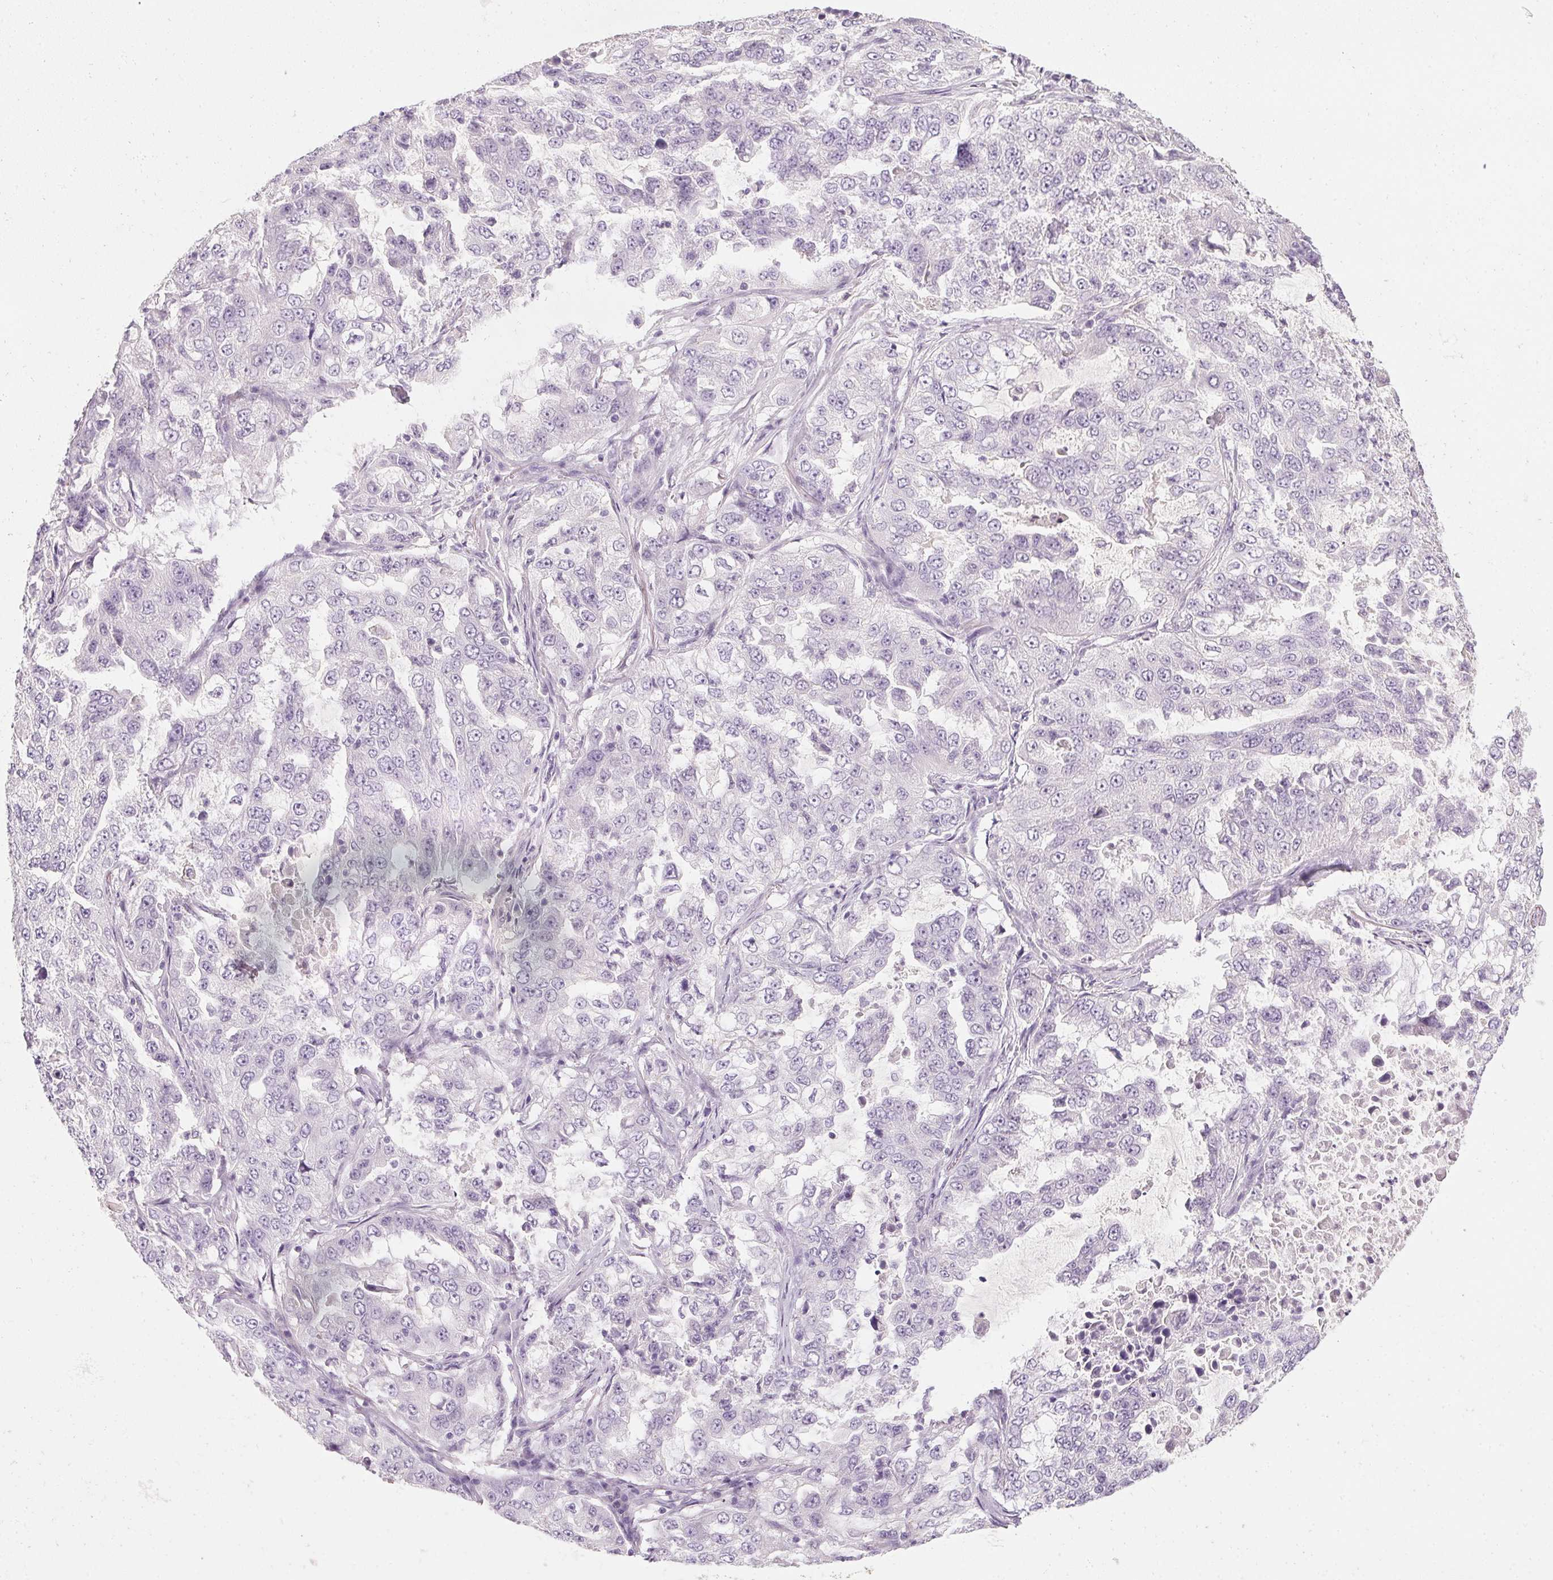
{"staining": {"intensity": "negative", "quantity": "none", "location": "none"}, "tissue": "lung cancer", "cell_type": "Tumor cells", "image_type": "cancer", "snomed": [{"axis": "morphology", "description": "Adenocarcinoma, NOS"}, {"axis": "topography", "description": "Lung"}], "caption": "DAB immunohistochemical staining of human adenocarcinoma (lung) reveals no significant positivity in tumor cells. Brightfield microscopy of IHC stained with DAB (brown) and hematoxylin (blue), captured at high magnification.", "gene": "TMEM72", "patient": {"sex": "female", "age": 61}}